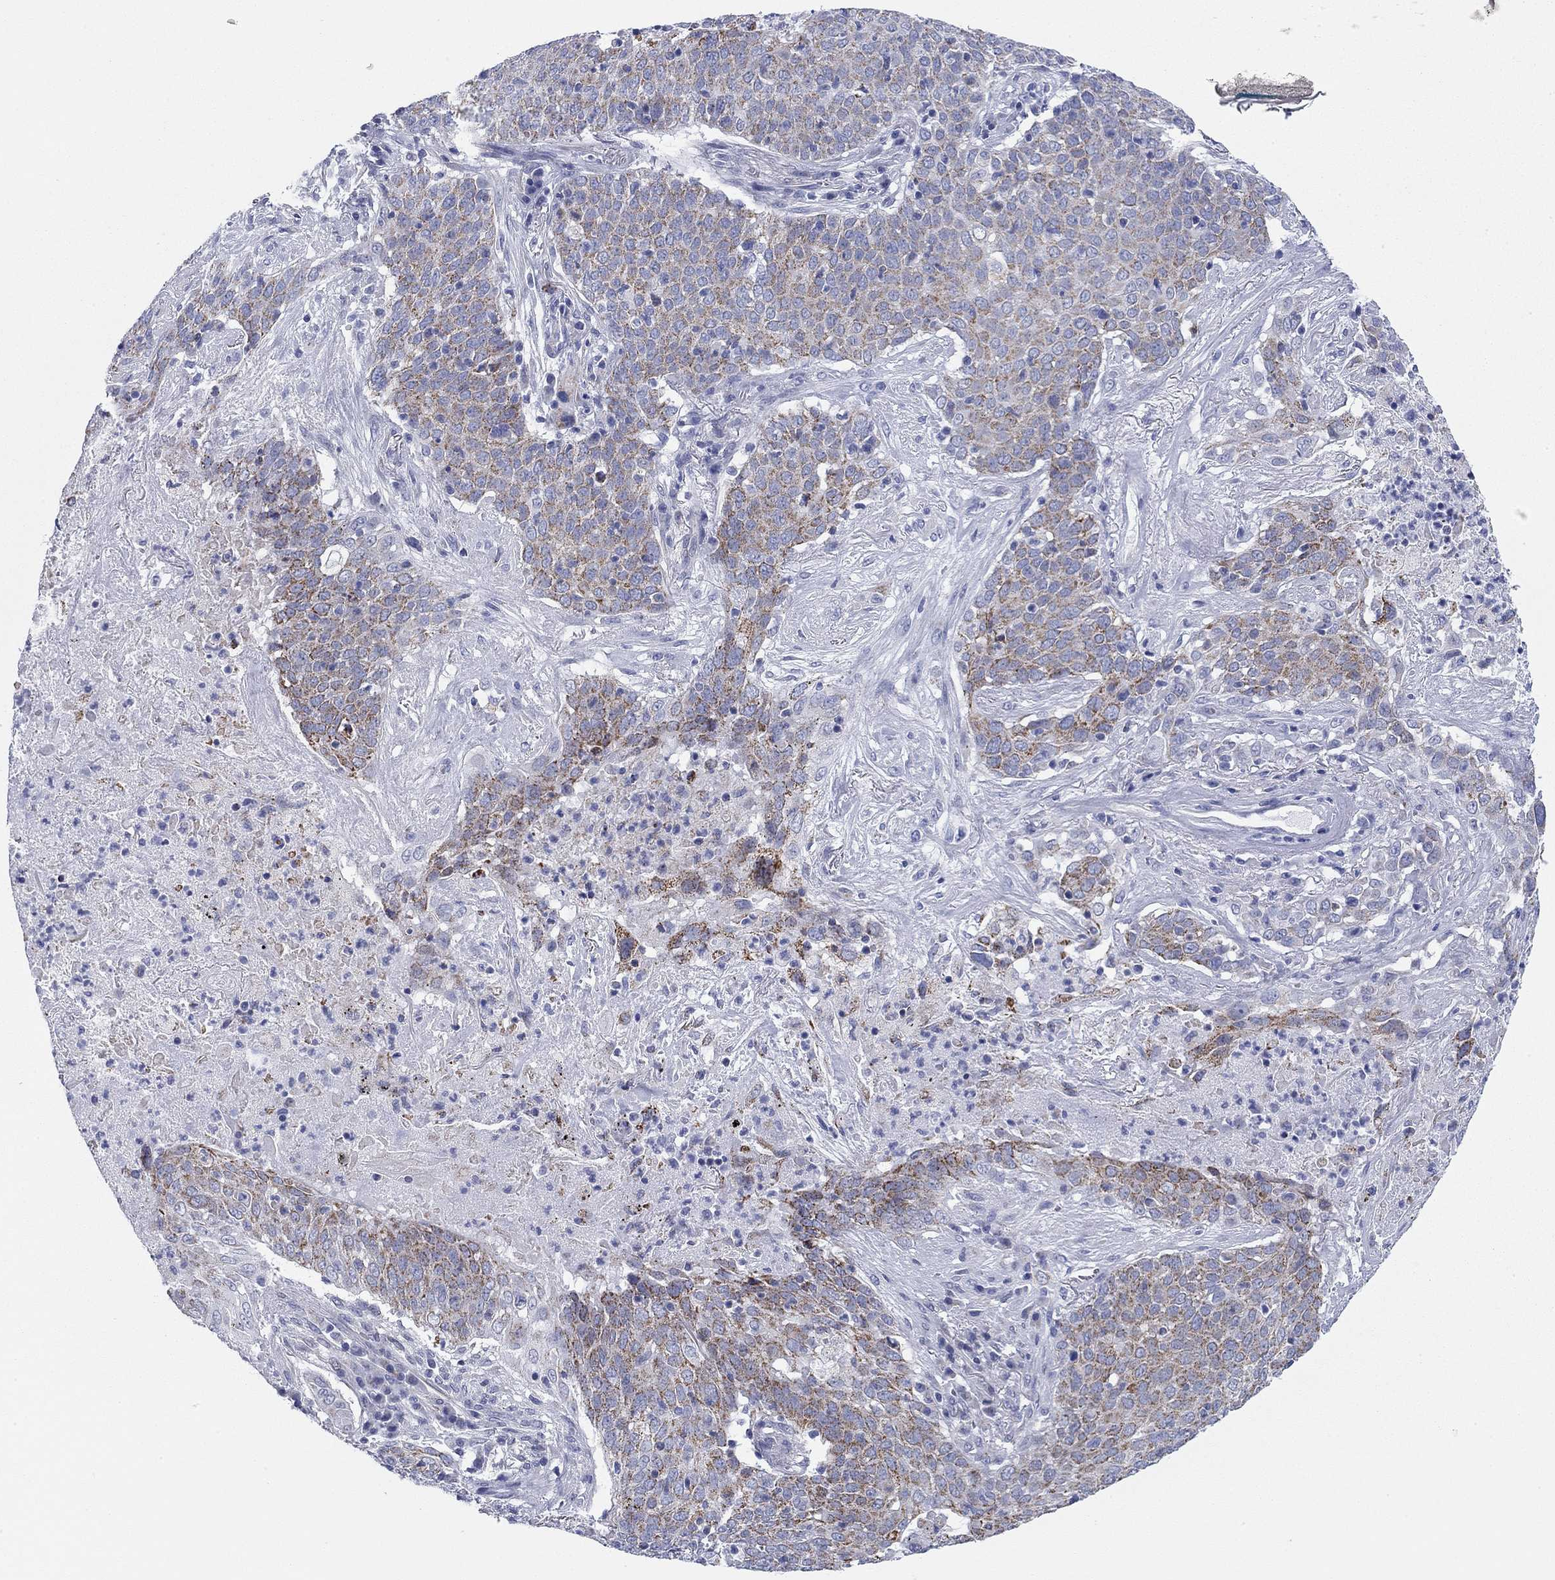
{"staining": {"intensity": "strong", "quantity": "25%-75%", "location": "cytoplasmic/membranous"}, "tissue": "lung cancer", "cell_type": "Tumor cells", "image_type": "cancer", "snomed": [{"axis": "morphology", "description": "Squamous cell carcinoma, NOS"}, {"axis": "topography", "description": "Lung"}], "caption": "IHC of human lung cancer (squamous cell carcinoma) displays high levels of strong cytoplasmic/membranous expression in approximately 25%-75% of tumor cells. Nuclei are stained in blue.", "gene": "CHI3L2", "patient": {"sex": "male", "age": 82}}